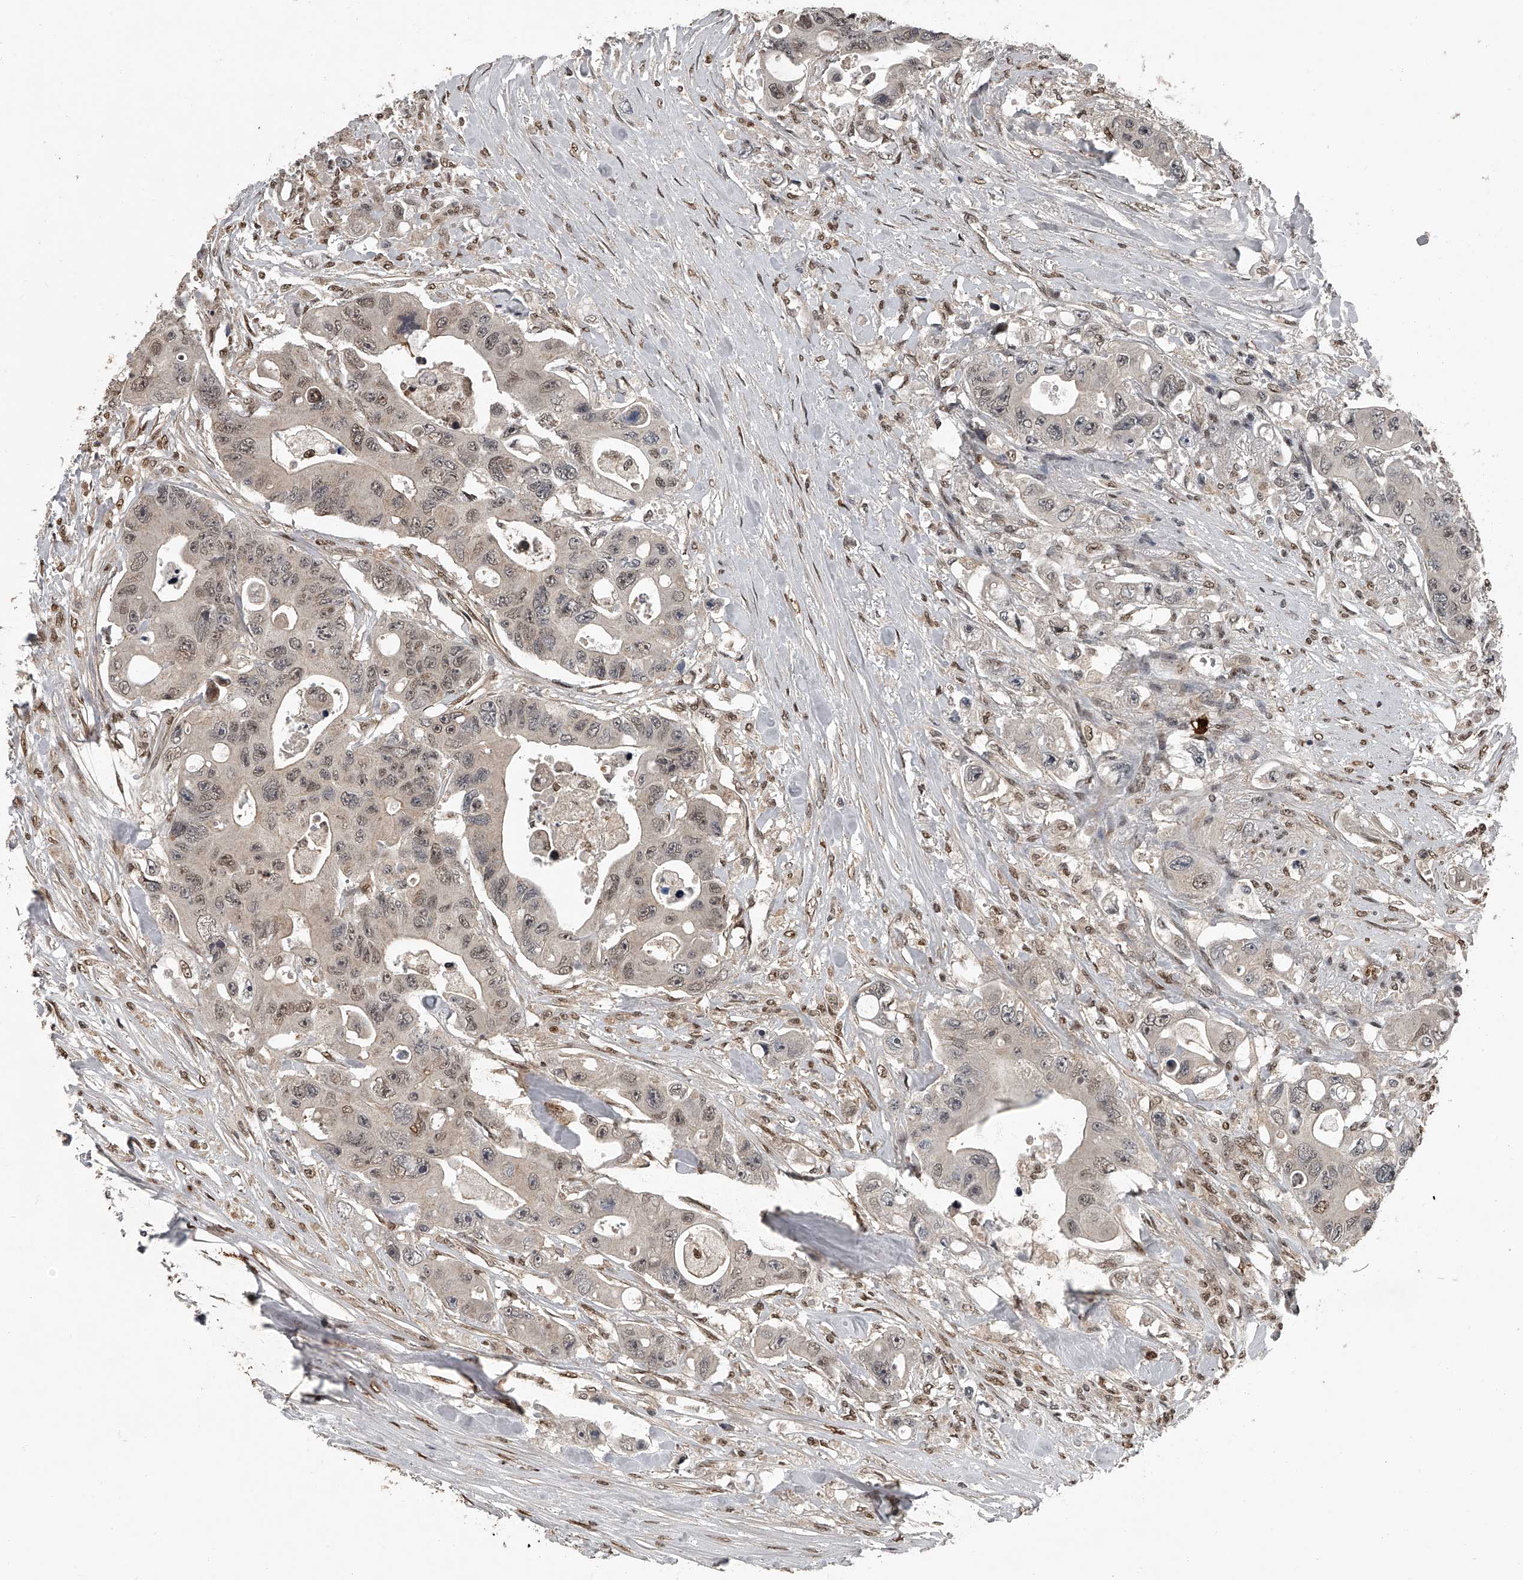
{"staining": {"intensity": "weak", "quantity": "25%-75%", "location": "nuclear"}, "tissue": "colorectal cancer", "cell_type": "Tumor cells", "image_type": "cancer", "snomed": [{"axis": "morphology", "description": "Adenocarcinoma, NOS"}, {"axis": "topography", "description": "Colon"}], "caption": "Immunohistochemical staining of colorectal cancer (adenocarcinoma) displays low levels of weak nuclear positivity in about 25%-75% of tumor cells.", "gene": "PLEKHG1", "patient": {"sex": "female", "age": 46}}